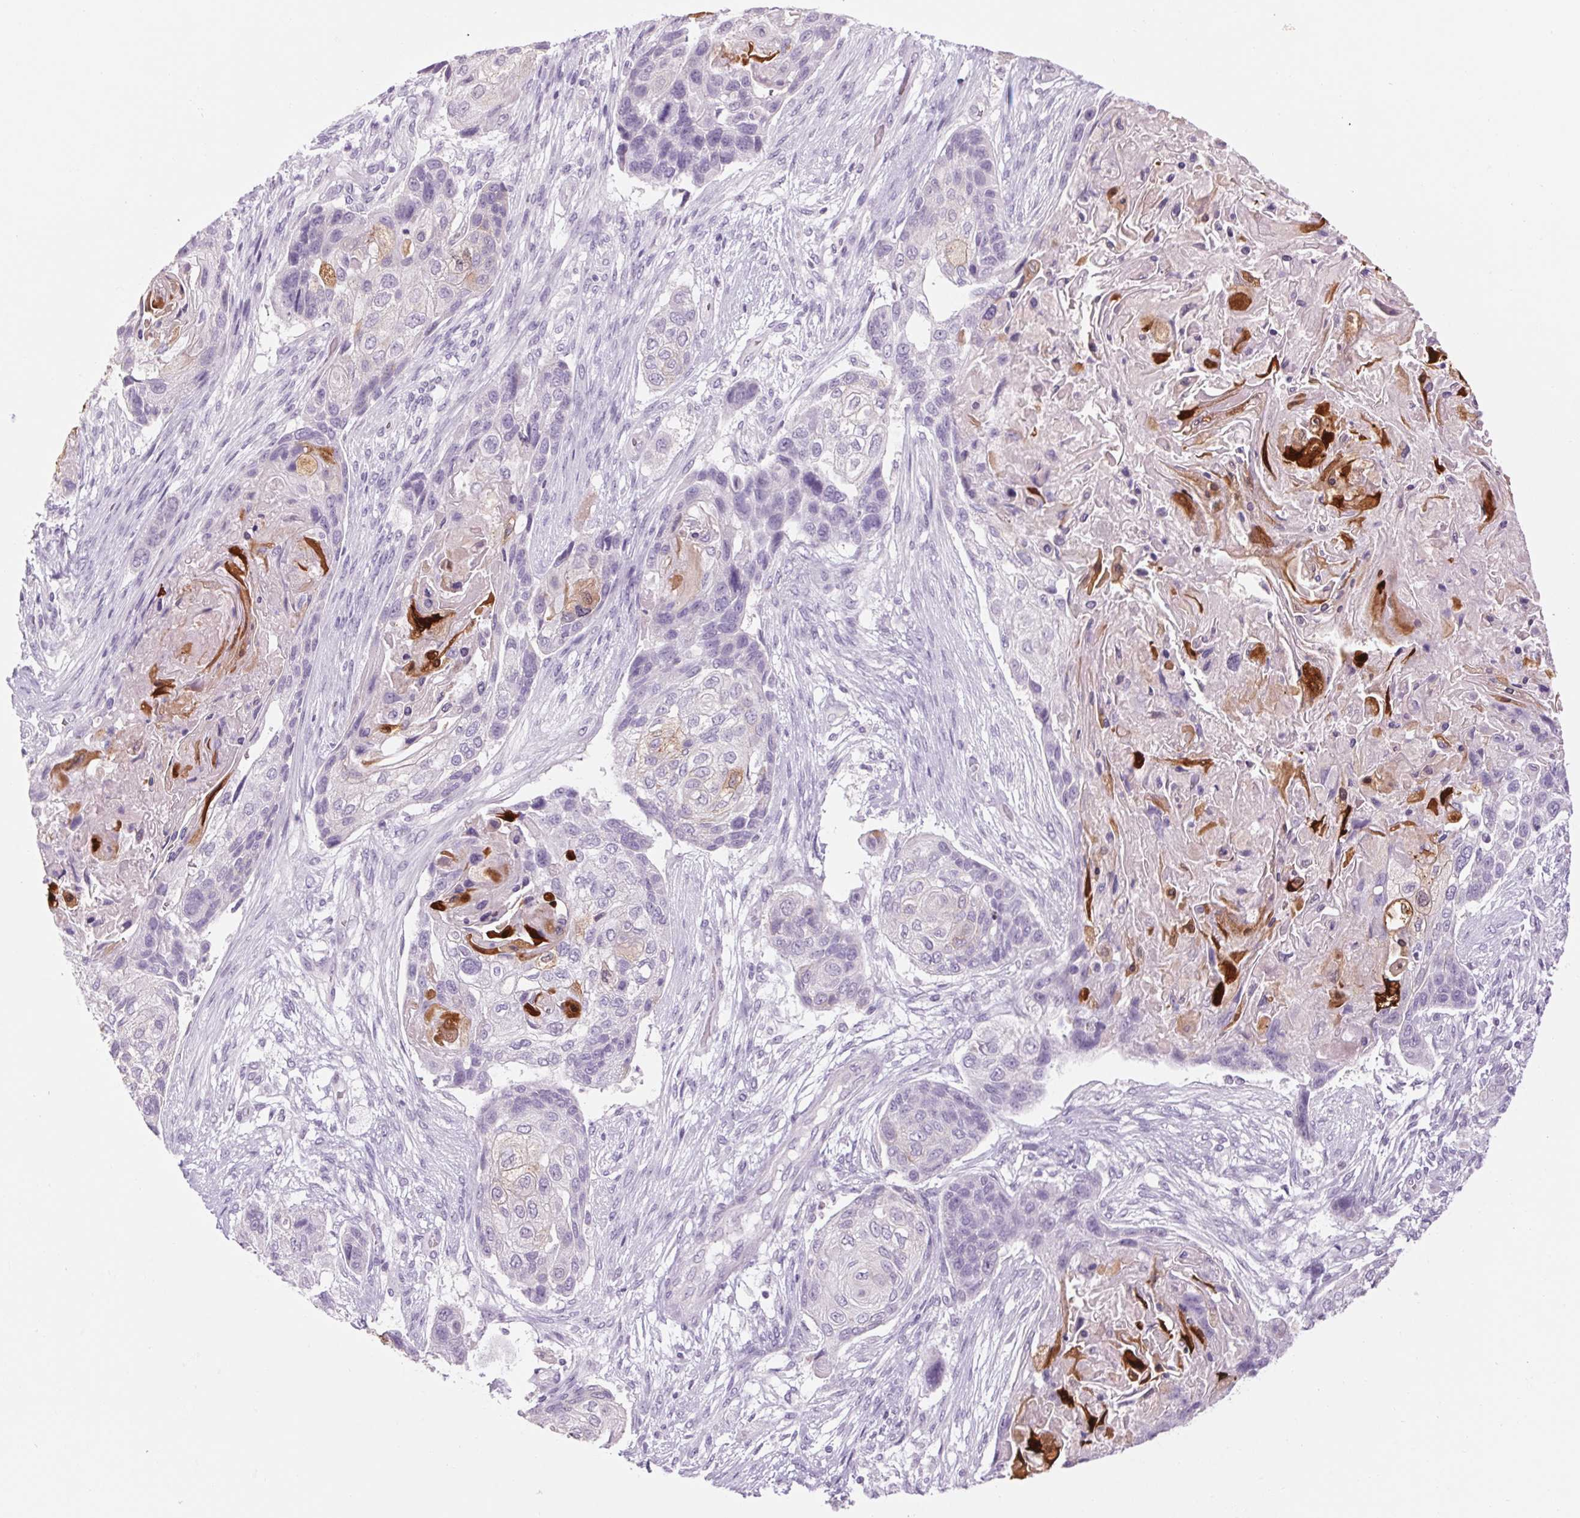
{"staining": {"intensity": "negative", "quantity": "none", "location": "none"}, "tissue": "lung cancer", "cell_type": "Tumor cells", "image_type": "cancer", "snomed": [{"axis": "morphology", "description": "Squamous cell carcinoma, NOS"}, {"axis": "topography", "description": "Lung"}], "caption": "A micrograph of lung cancer (squamous cell carcinoma) stained for a protein displays no brown staining in tumor cells.", "gene": "RPTN", "patient": {"sex": "male", "age": 69}}